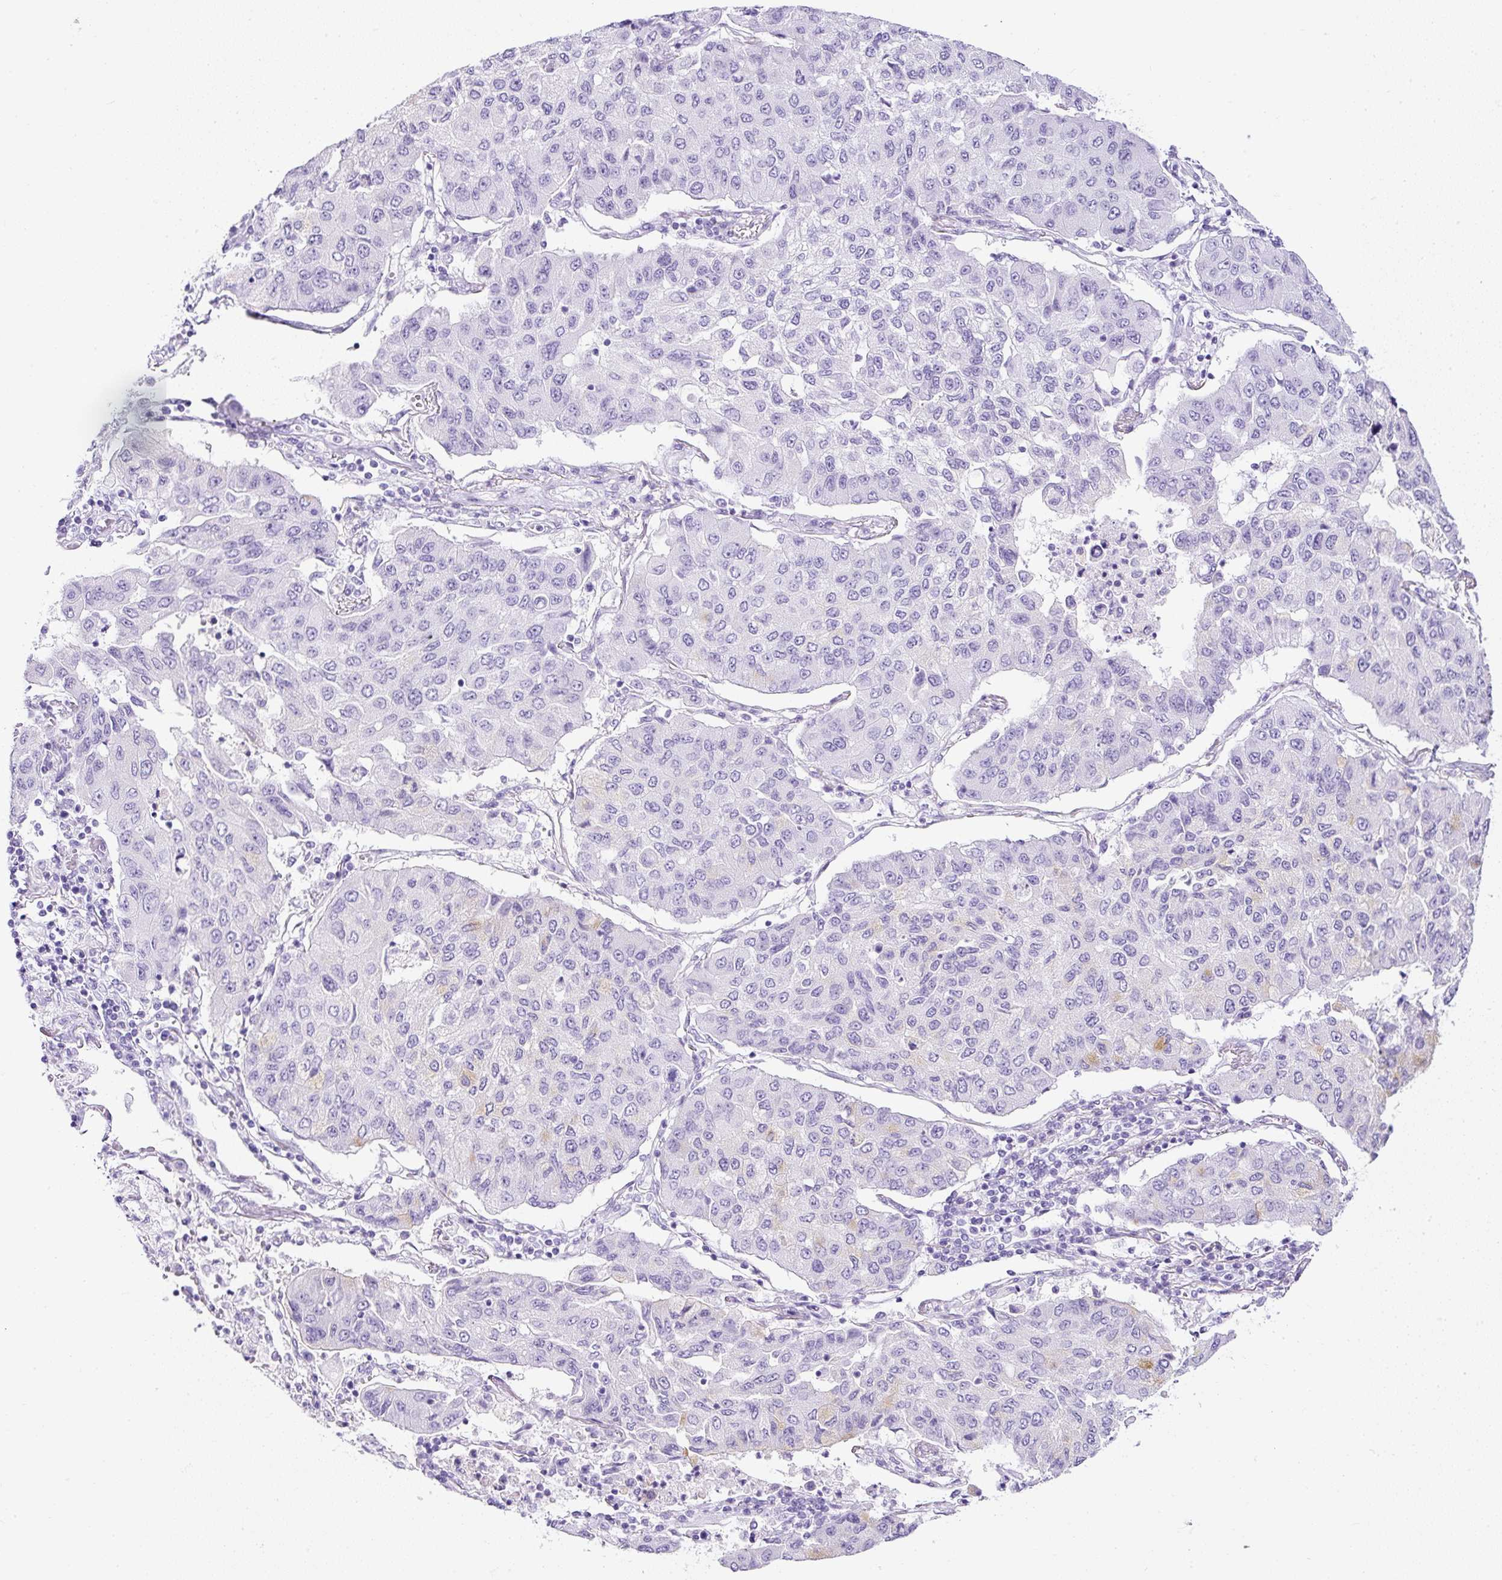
{"staining": {"intensity": "negative", "quantity": "none", "location": "none"}, "tissue": "lung cancer", "cell_type": "Tumor cells", "image_type": "cancer", "snomed": [{"axis": "morphology", "description": "Squamous cell carcinoma, NOS"}, {"axis": "topography", "description": "Lung"}], "caption": "Tumor cells are negative for protein expression in human lung squamous cell carcinoma. Nuclei are stained in blue.", "gene": "TMEM200B", "patient": {"sex": "male", "age": 74}}